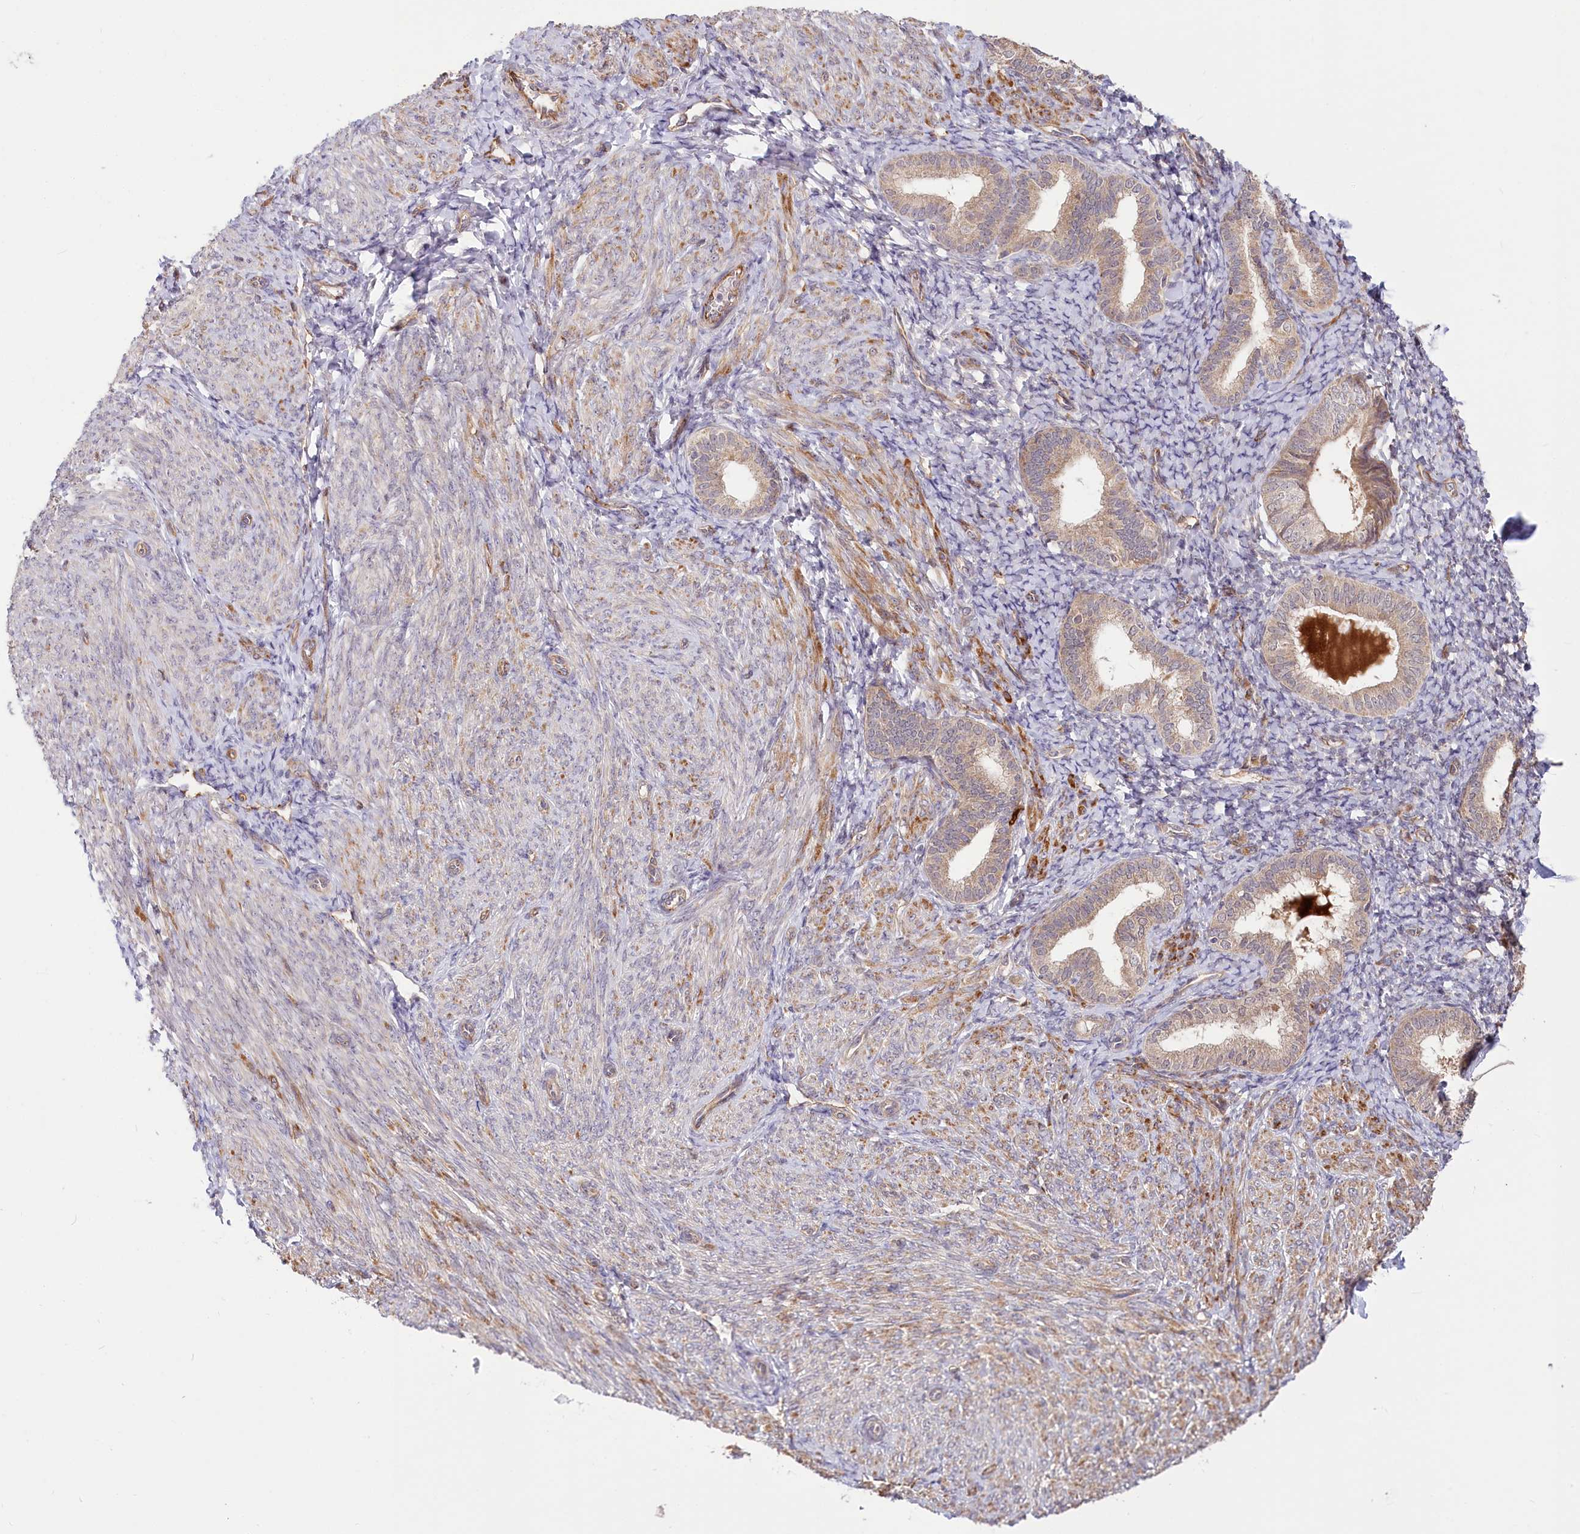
{"staining": {"intensity": "negative", "quantity": "none", "location": "none"}, "tissue": "endometrium", "cell_type": "Cells in endometrial stroma", "image_type": "normal", "snomed": [{"axis": "morphology", "description": "Normal tissue, NOS"}, {"axis": "topography", "description": "Endometrium"}], "caption": "The immunohistochemistry (IHC) photomicrograph has no significant expression in cells in endometrial stroma of endometrium. (Brightfield microscopy of DAB immunohistochemistry (IHC) at high magnification).", "gene": "CEP70", "patient": {"sex": "female", "age": 72}}